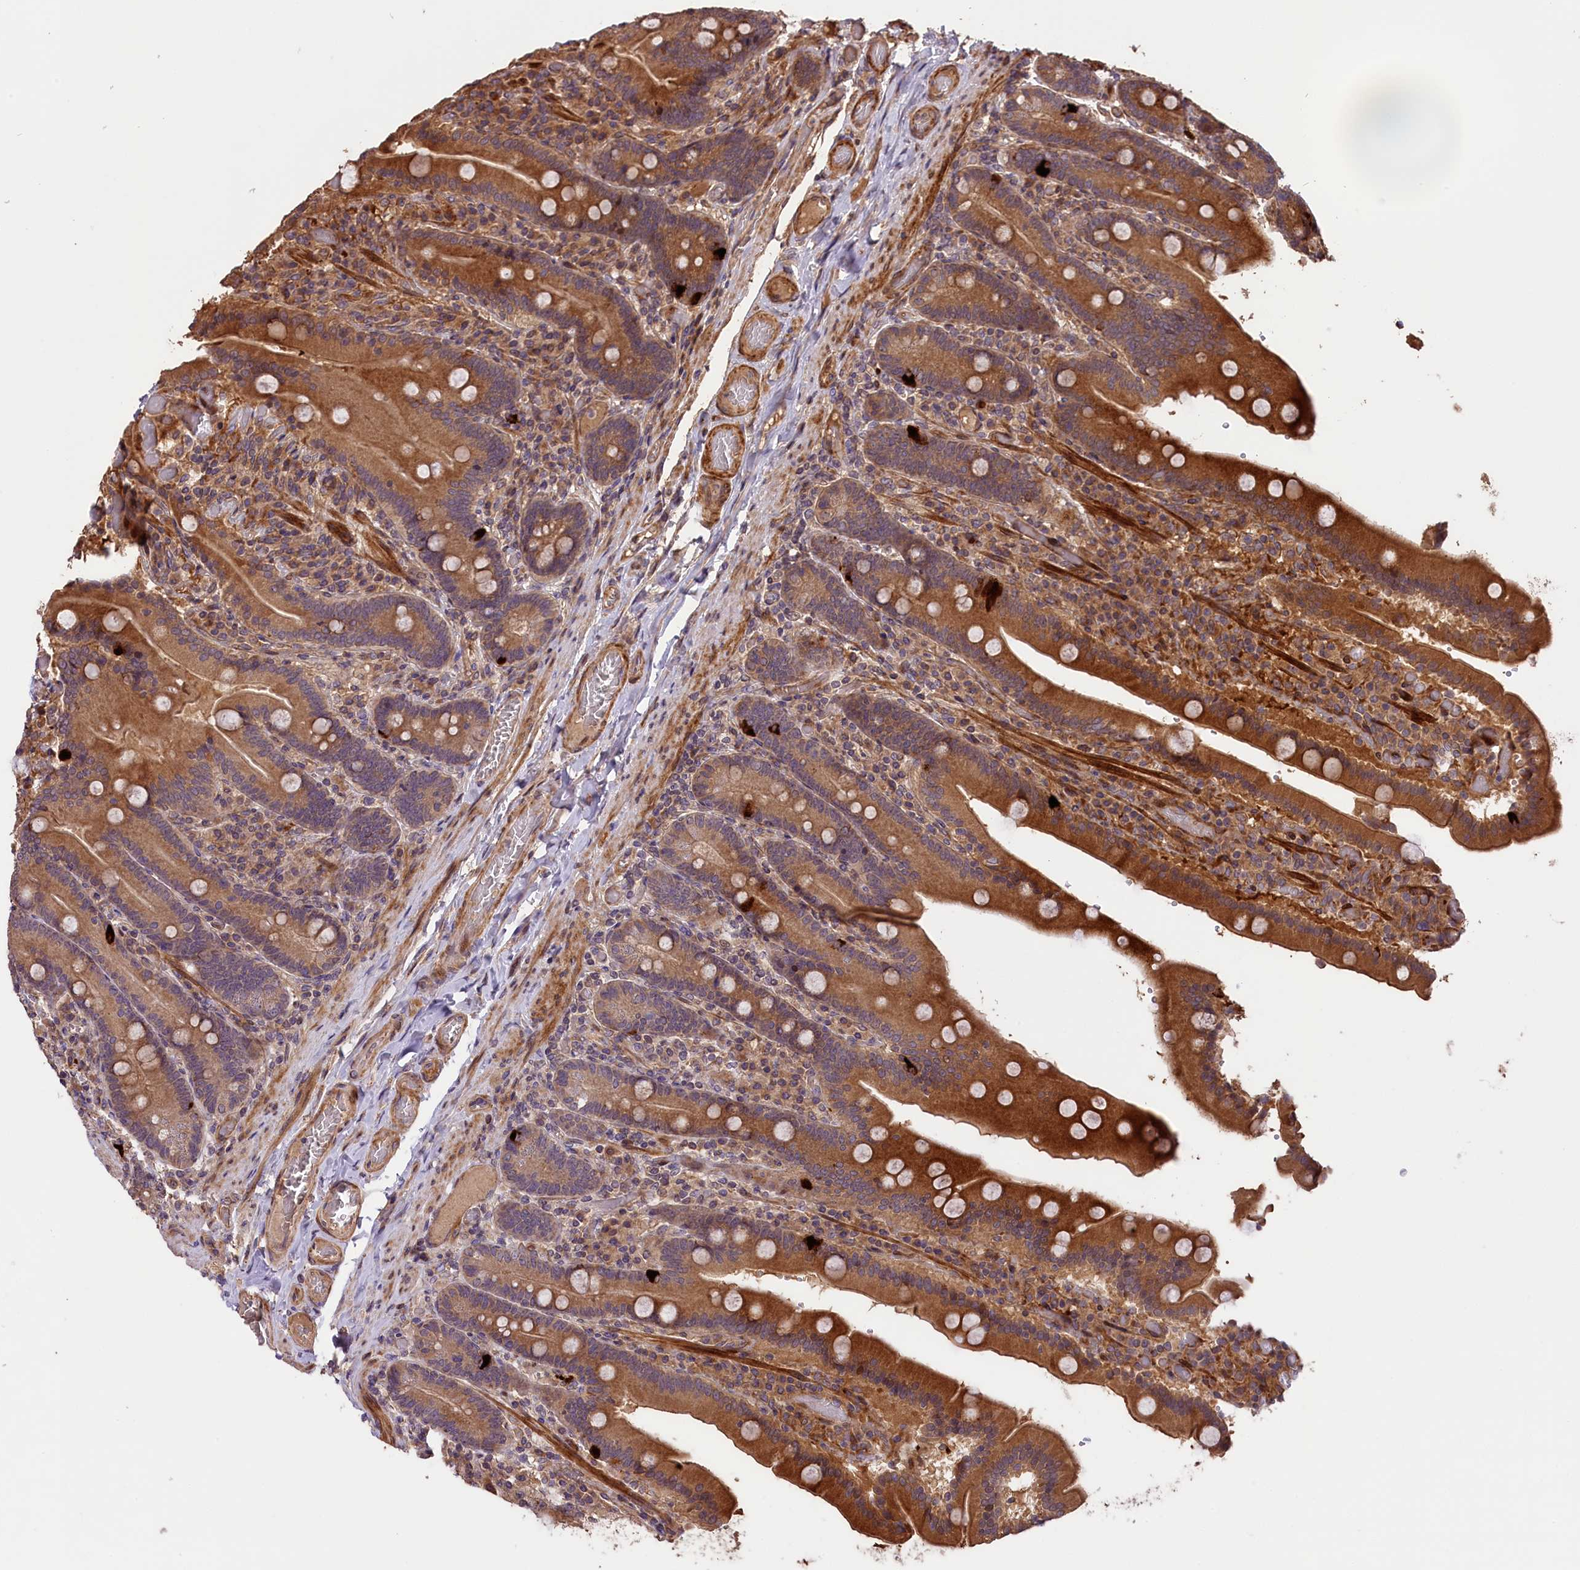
{"staining": {"intensity": "moderate", "quantity": ">75%", "location": "cytoplasmic/membranous"}, "tissue": "duodenum", "cell_type": "Glandular cells", "image_type": "normal", "snomed": [{"axis": "morphology", "description": "Normal tissue, NOS"}, {"axis": "topography", "description": "Duodenum"}], "caption": "Moderate cytoplasmic/membranous protein expression is seen in approximately >75% of glandular cells in duodenum.", "gene": "DNAJB9", "patient": {"sex": "female", "age": 62}}